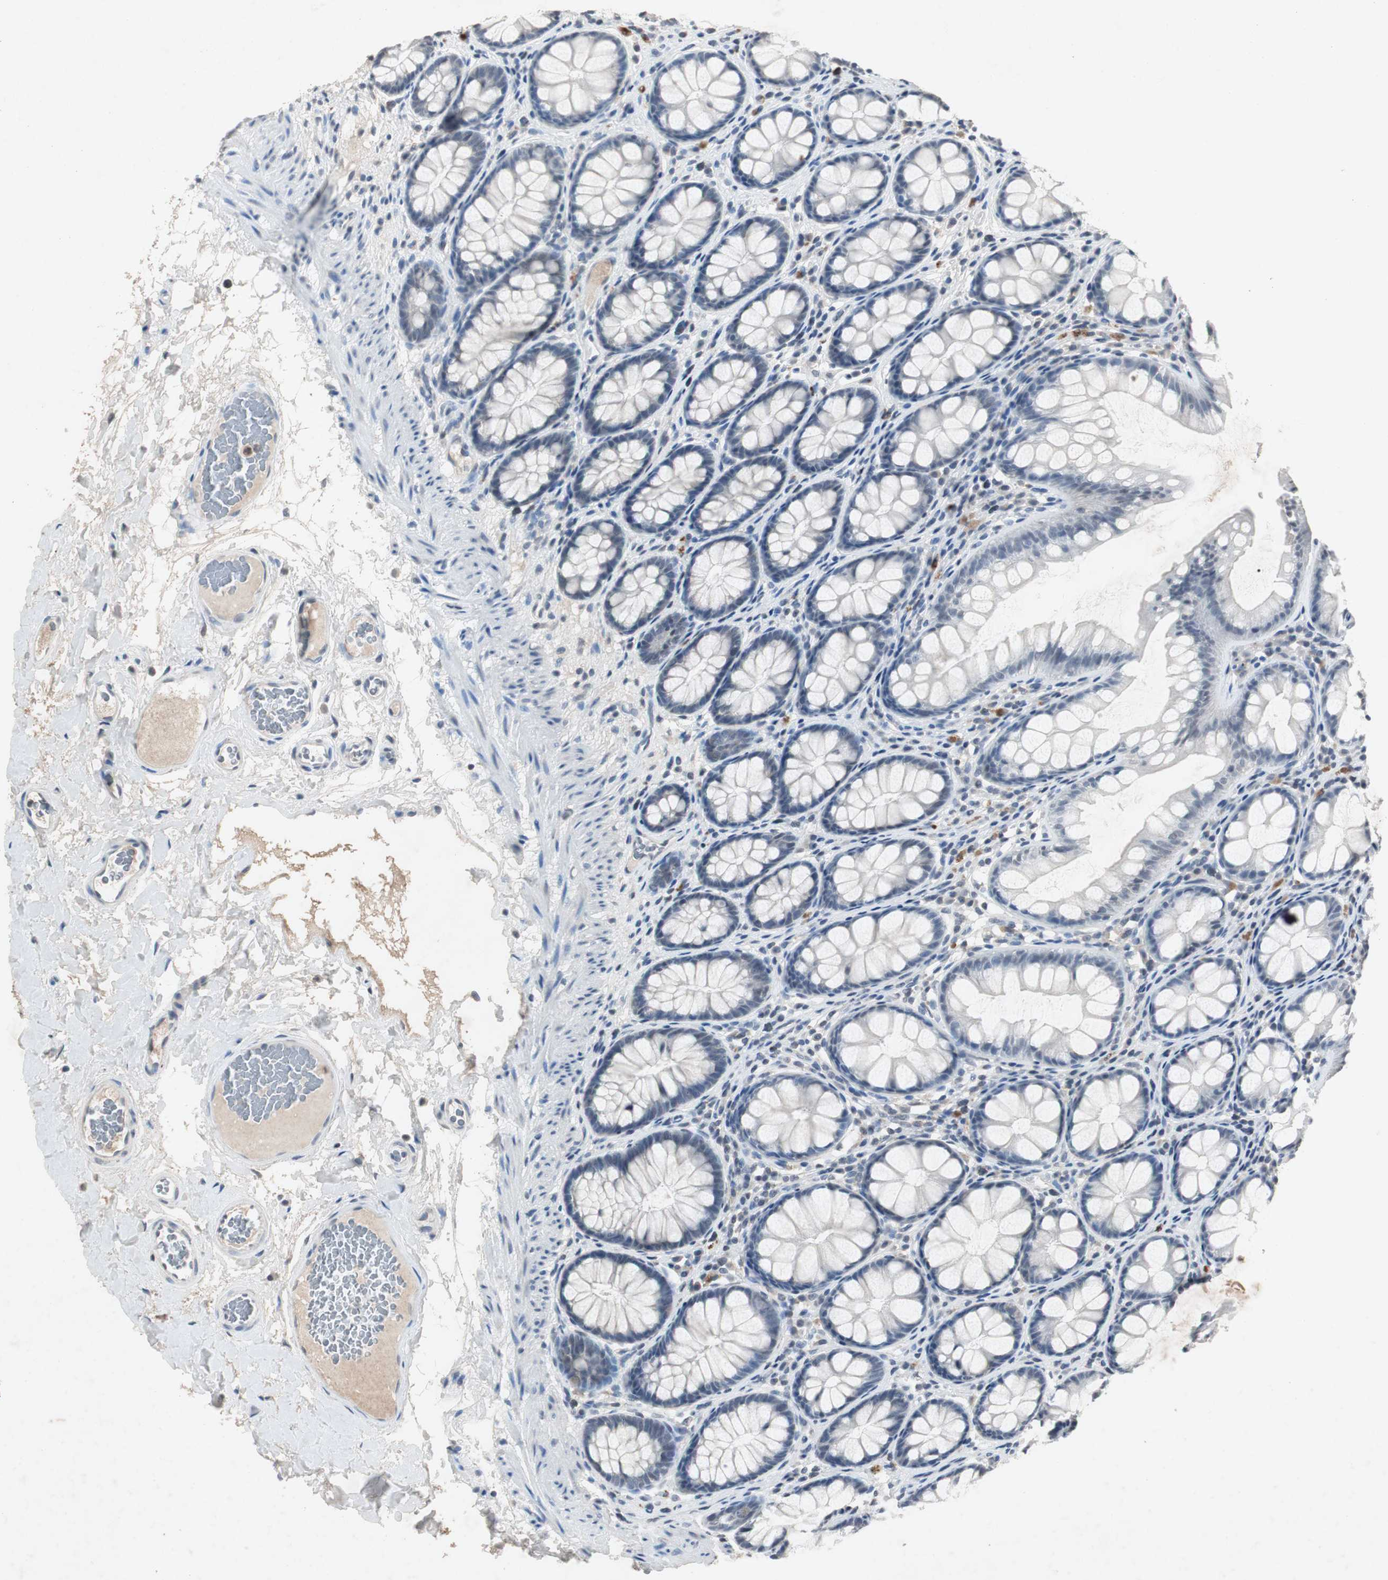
{"staining": {"intensity": "negative", "quantity": "none", "location": "none"}, "tissue": "colon", "cell_type": "Endothelial cells", "image_type": "normal", "snomed": [{"axis": "morphology", "description": "Normal tissue, NOS"}, {"axis": "topography", "description": "Colon"}], "caption": "An IHC image of normal colon is shown. There is no staining in endothelial cells of colon. (DAB immunohistochemistry visualized using brightfield microscopy, high magnification).", "gene": "ADNP2", "patient": {"sex": "female", "age": 55}}